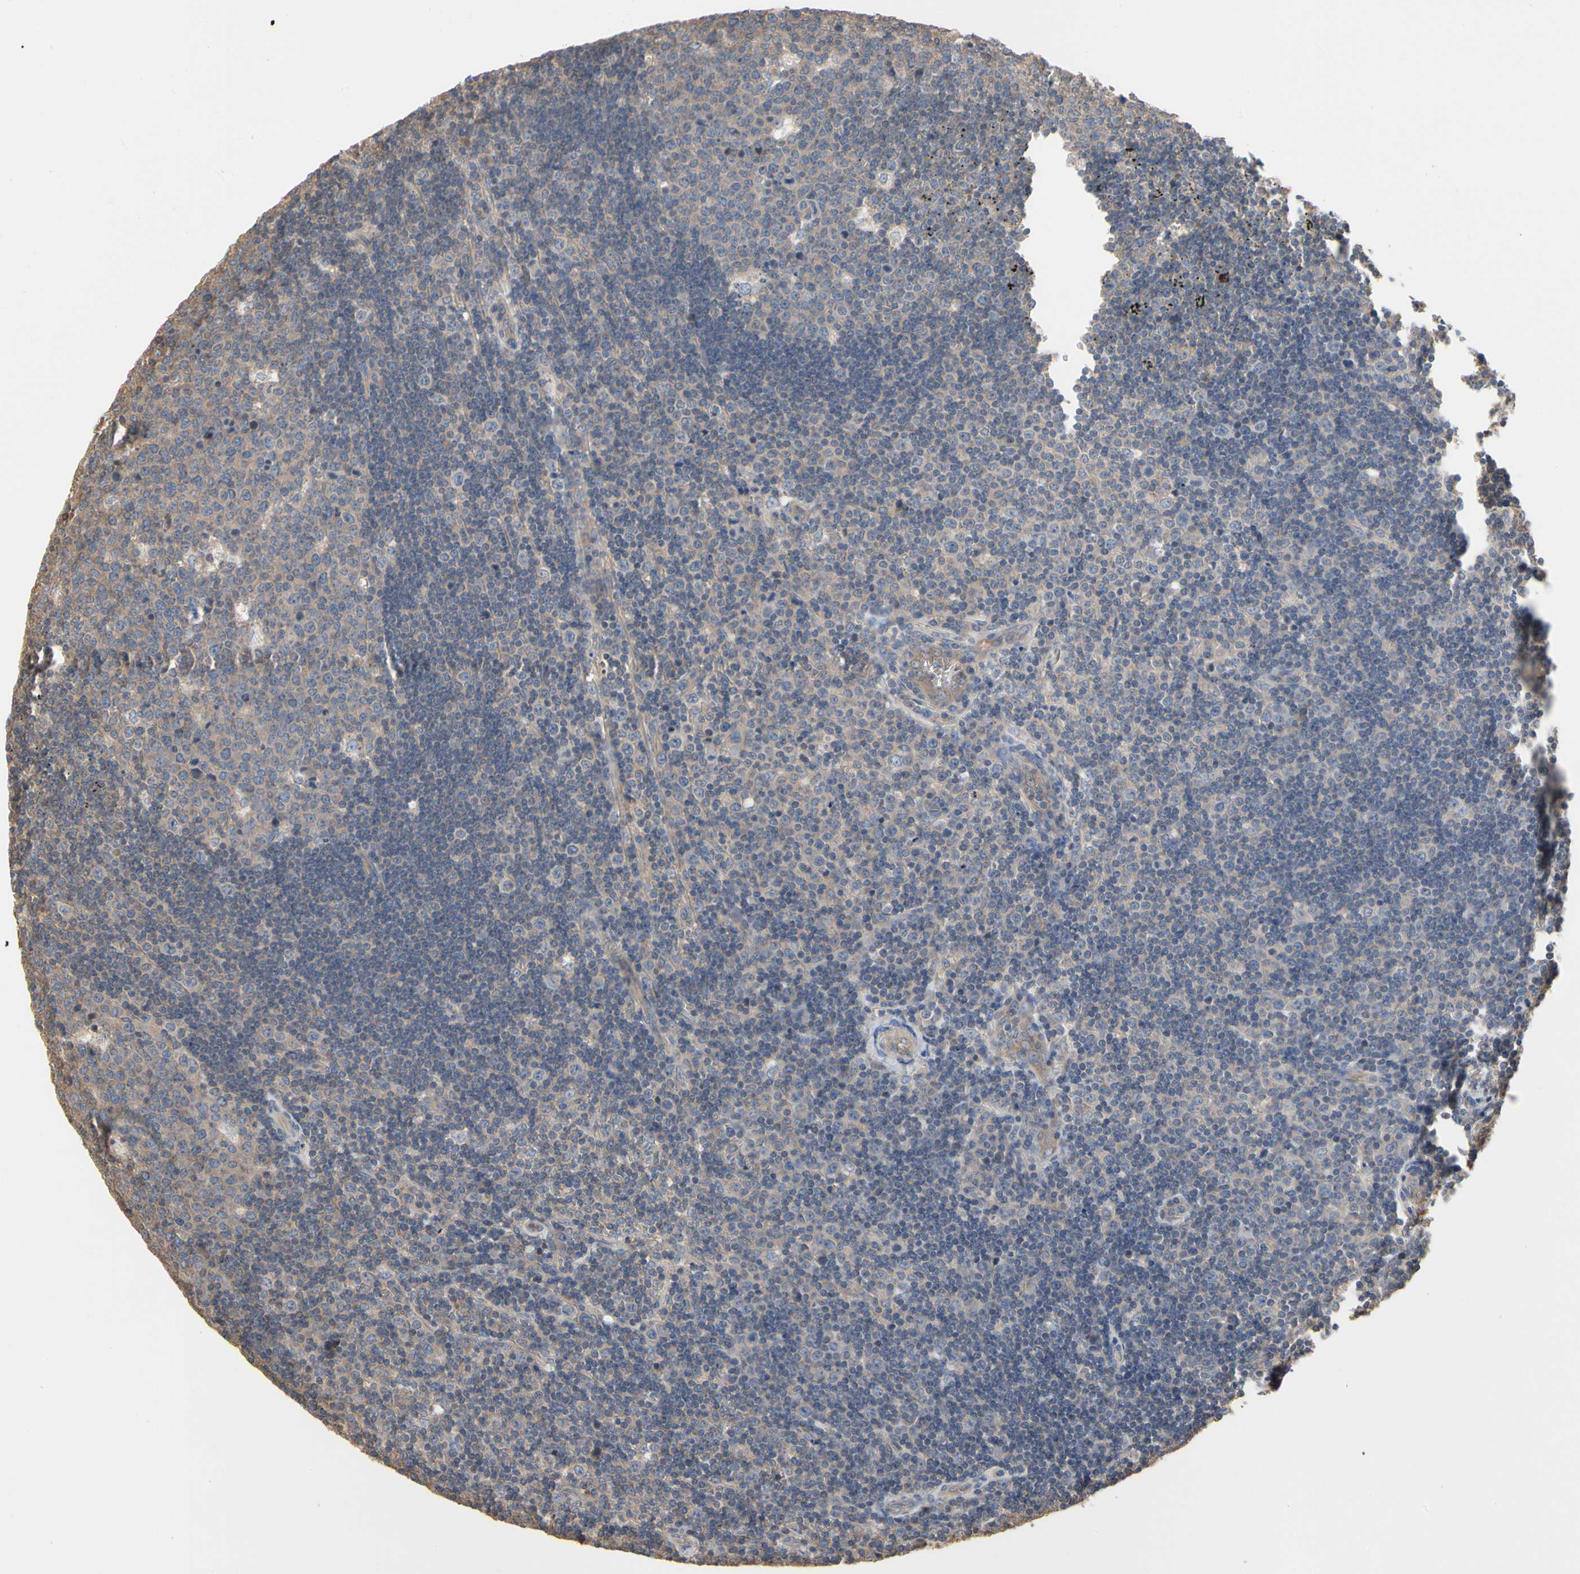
{"staining": {"intensity": "weak", "quantity": ">75%", "location": "cytoplasmic/membranous"}, "tissue": "lymph node", "cell_type": "Germinal center cells", "image_type": "normal", "snomed": [{"axis": "morphology", "description": "Normal tissue, NOS"}, {"axis": "topography", "description": "Lymph node"}, {"axis": "topography", "description": "Salivary gland"}], "caption": "Protein staining of normal lymph node exhibits weak cytoplasmic/membranous staining in about >75% of germinal center cells.", "gene": "PDZK1", "patient": {"sex": "male", "age": 8}}